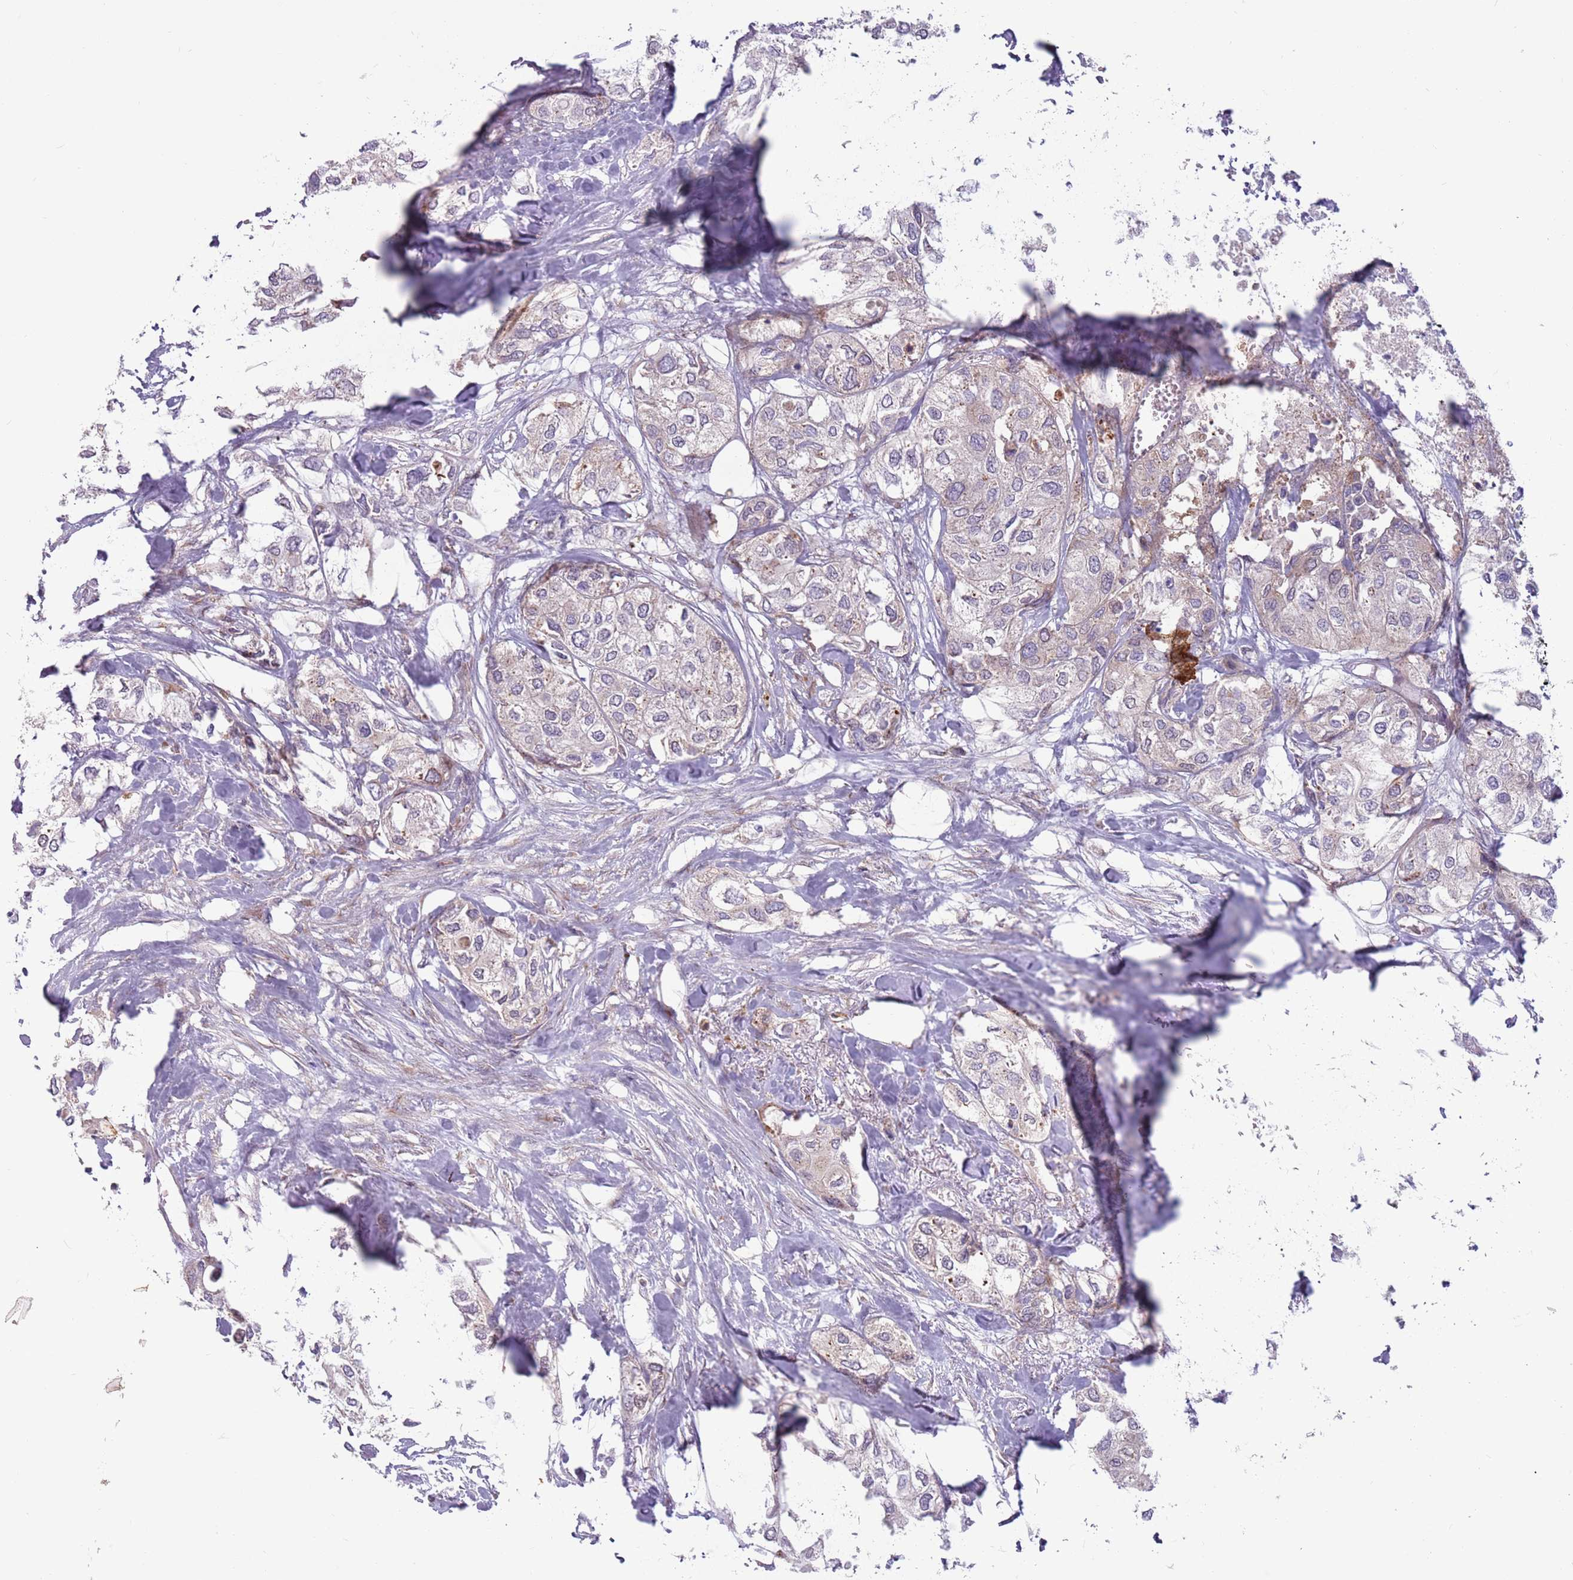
{"staining": {"intensity": "negative", "quantity": "none", "location": "none"}, "tissue": "urothelial cancer", "cell_type": "Tumor cells", "image_type": "cancer", "snomed": [{"axis": "morphology", "description": "Urothelial carcinoma, High grade"}, {"axis": "topography", "description": "Urinary bladder"}], "caption": "Immunohistochemistry (IHC) of human urothelial carcinoma (high-grade) demonstrates no positivity in tumor cells. (Immunohistochemistry (IHC), brightfield microscopy, high magnification).", "gene": "CCDC150", "patient": {"sex": "male", "age": 64}}